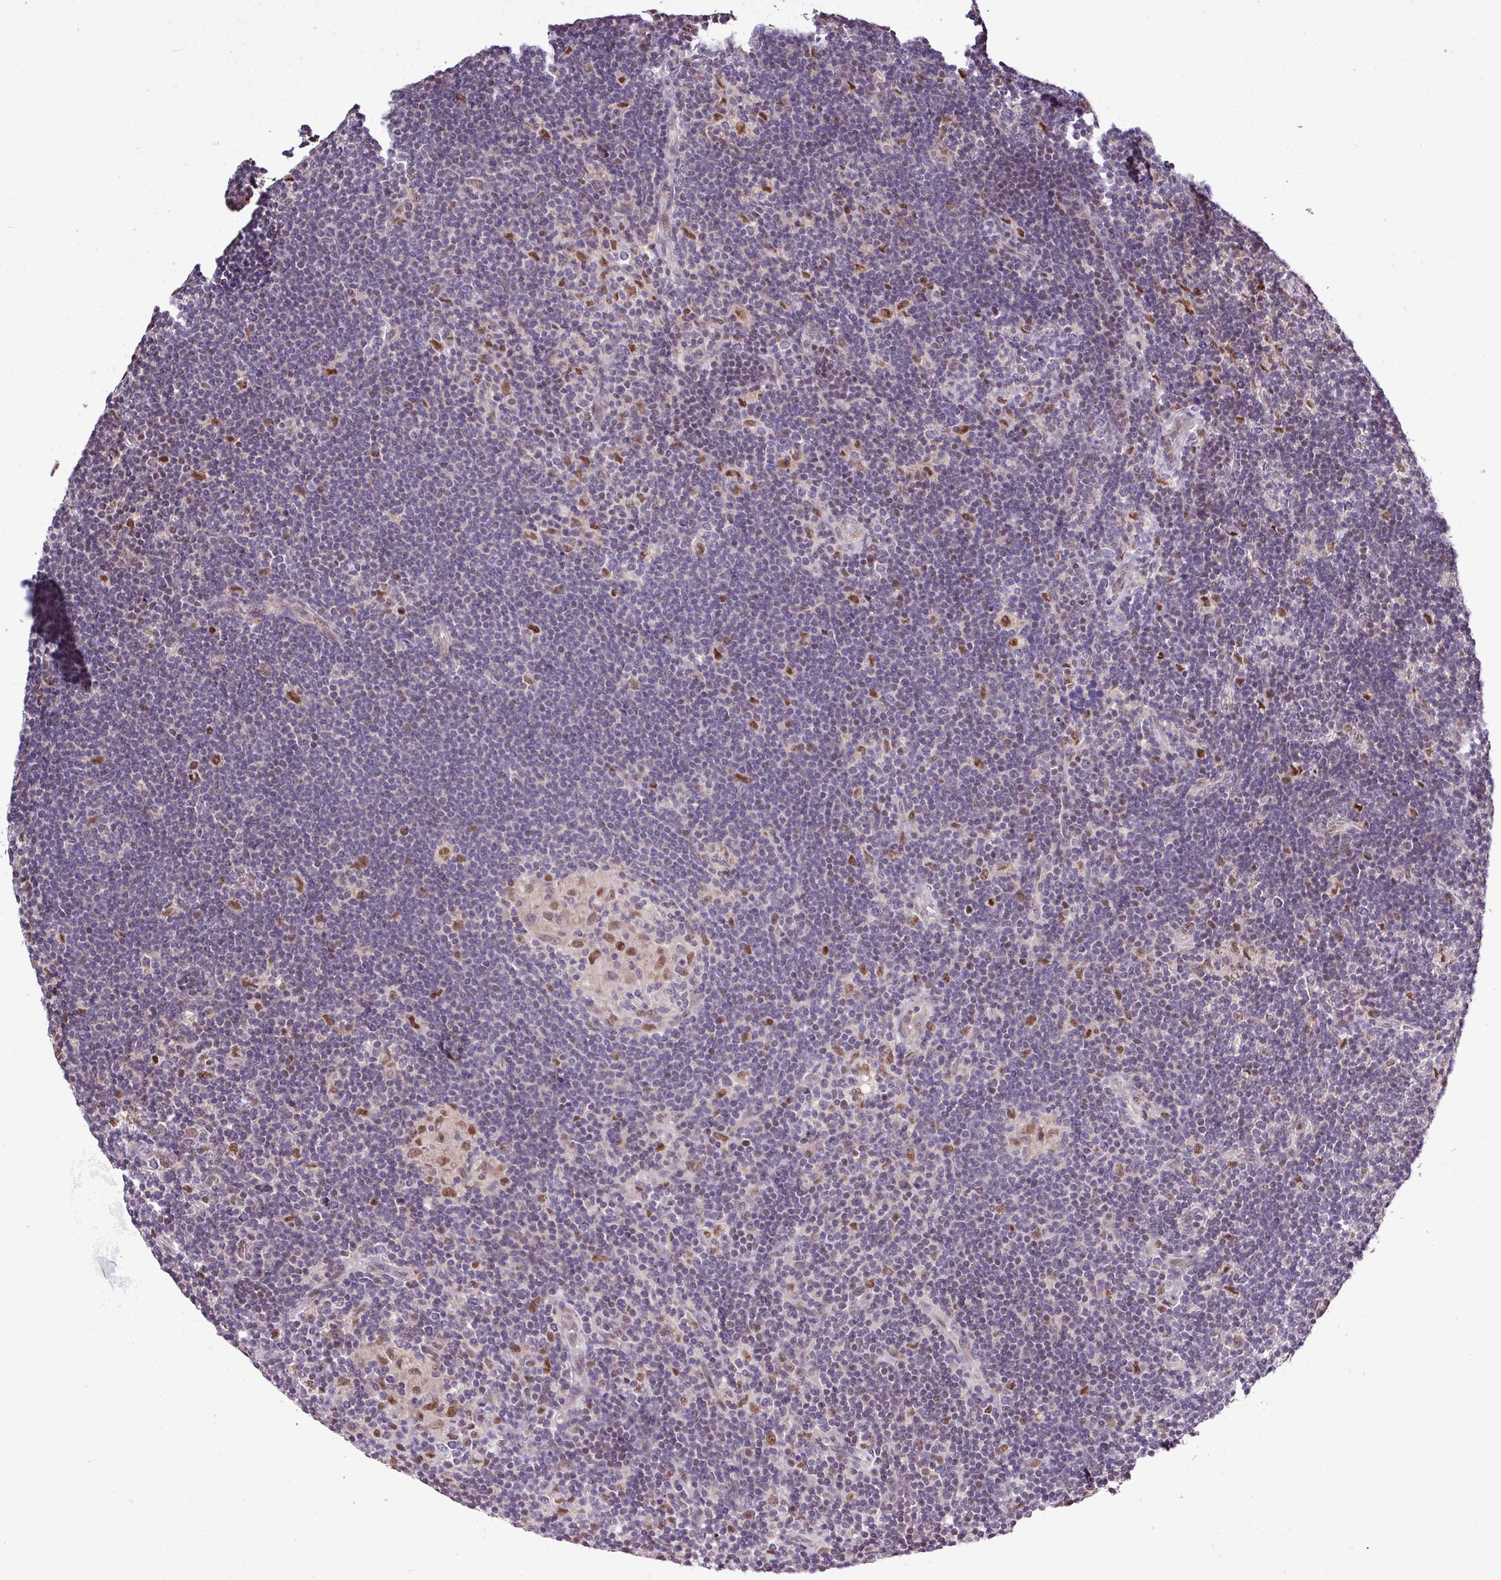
{"staining": {"intensity": "moderate", "quantity": ">75%", "location": "nuclear"}, "tissue": "lymphoma", "cell_type": "Tumor cells", "image_type": "cancer", "snomed": [{"axis": "morphology", "description": "Hodgkin's disease, NOS"}, {"axis": "topography", "description": "Lymph node"}], "caption": "Protein expression analysis of human lymphoma reveals moderate nuclear expression in about >75% of tumor cells. The staining was performed using DAB to visualize the protein expression in brown, while the nuclei were stained in blue with hematoxylin (Magnification: 20x).", "gene": "SKIC2", "patient": {"sex": "female", "age": 57}}